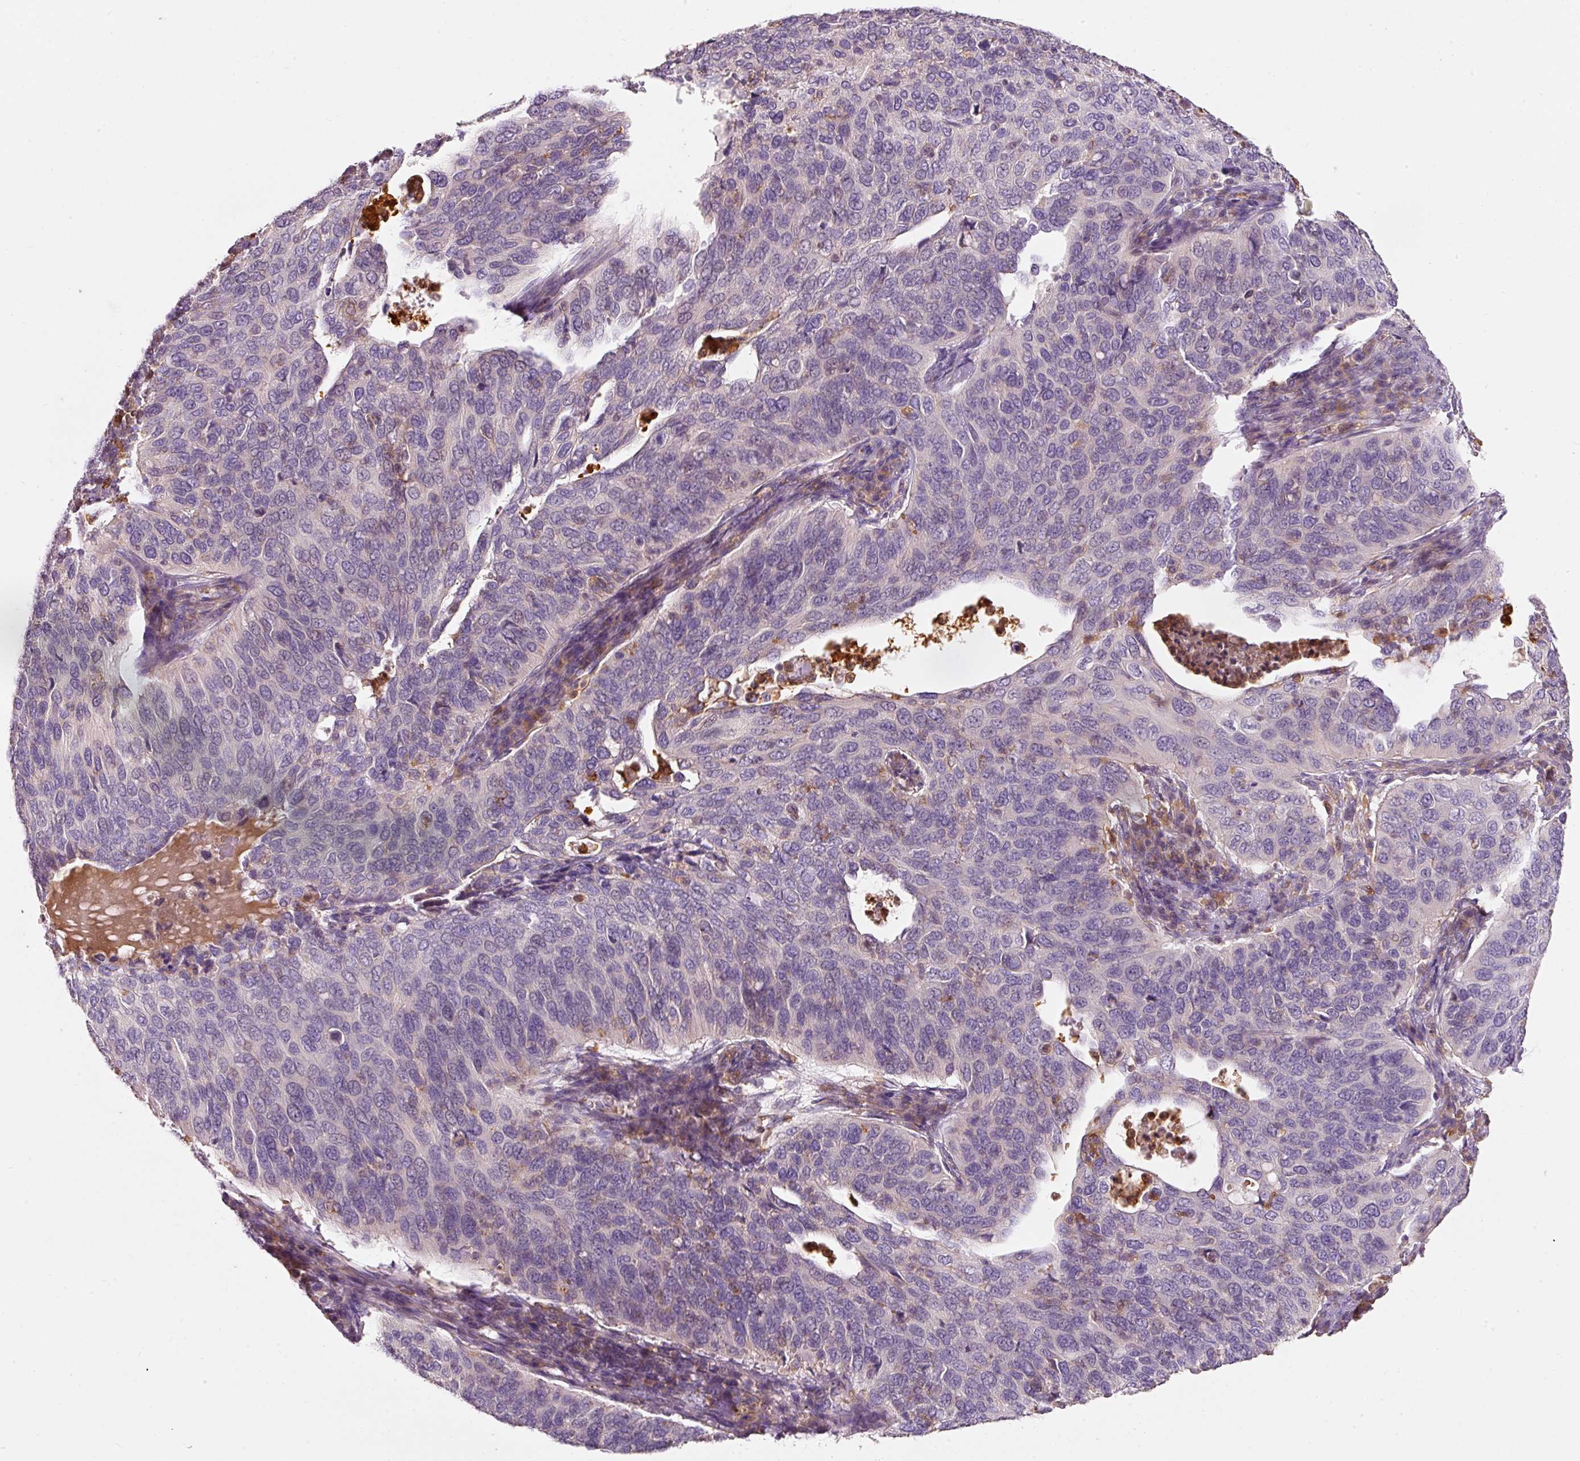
{"staining": {"intensity": "negative", "quantity": "none", "location": "none"}, "tissue": "cervical cancer", "cell_type": "Tumor cells", "image_type": "cancer", "snomed": [{"axis": "morphology", "description": "Squamous cell carcinoma, NOS"}, {"axis": "topography", "description": "Cervix"}], "caption": "Cervical cancer stained for a protein using immunohistochemistry (IHC) shows no expression tumor cells.", "gene": "IQGAP2", "patient": {"sex": "female", "age": 36}}